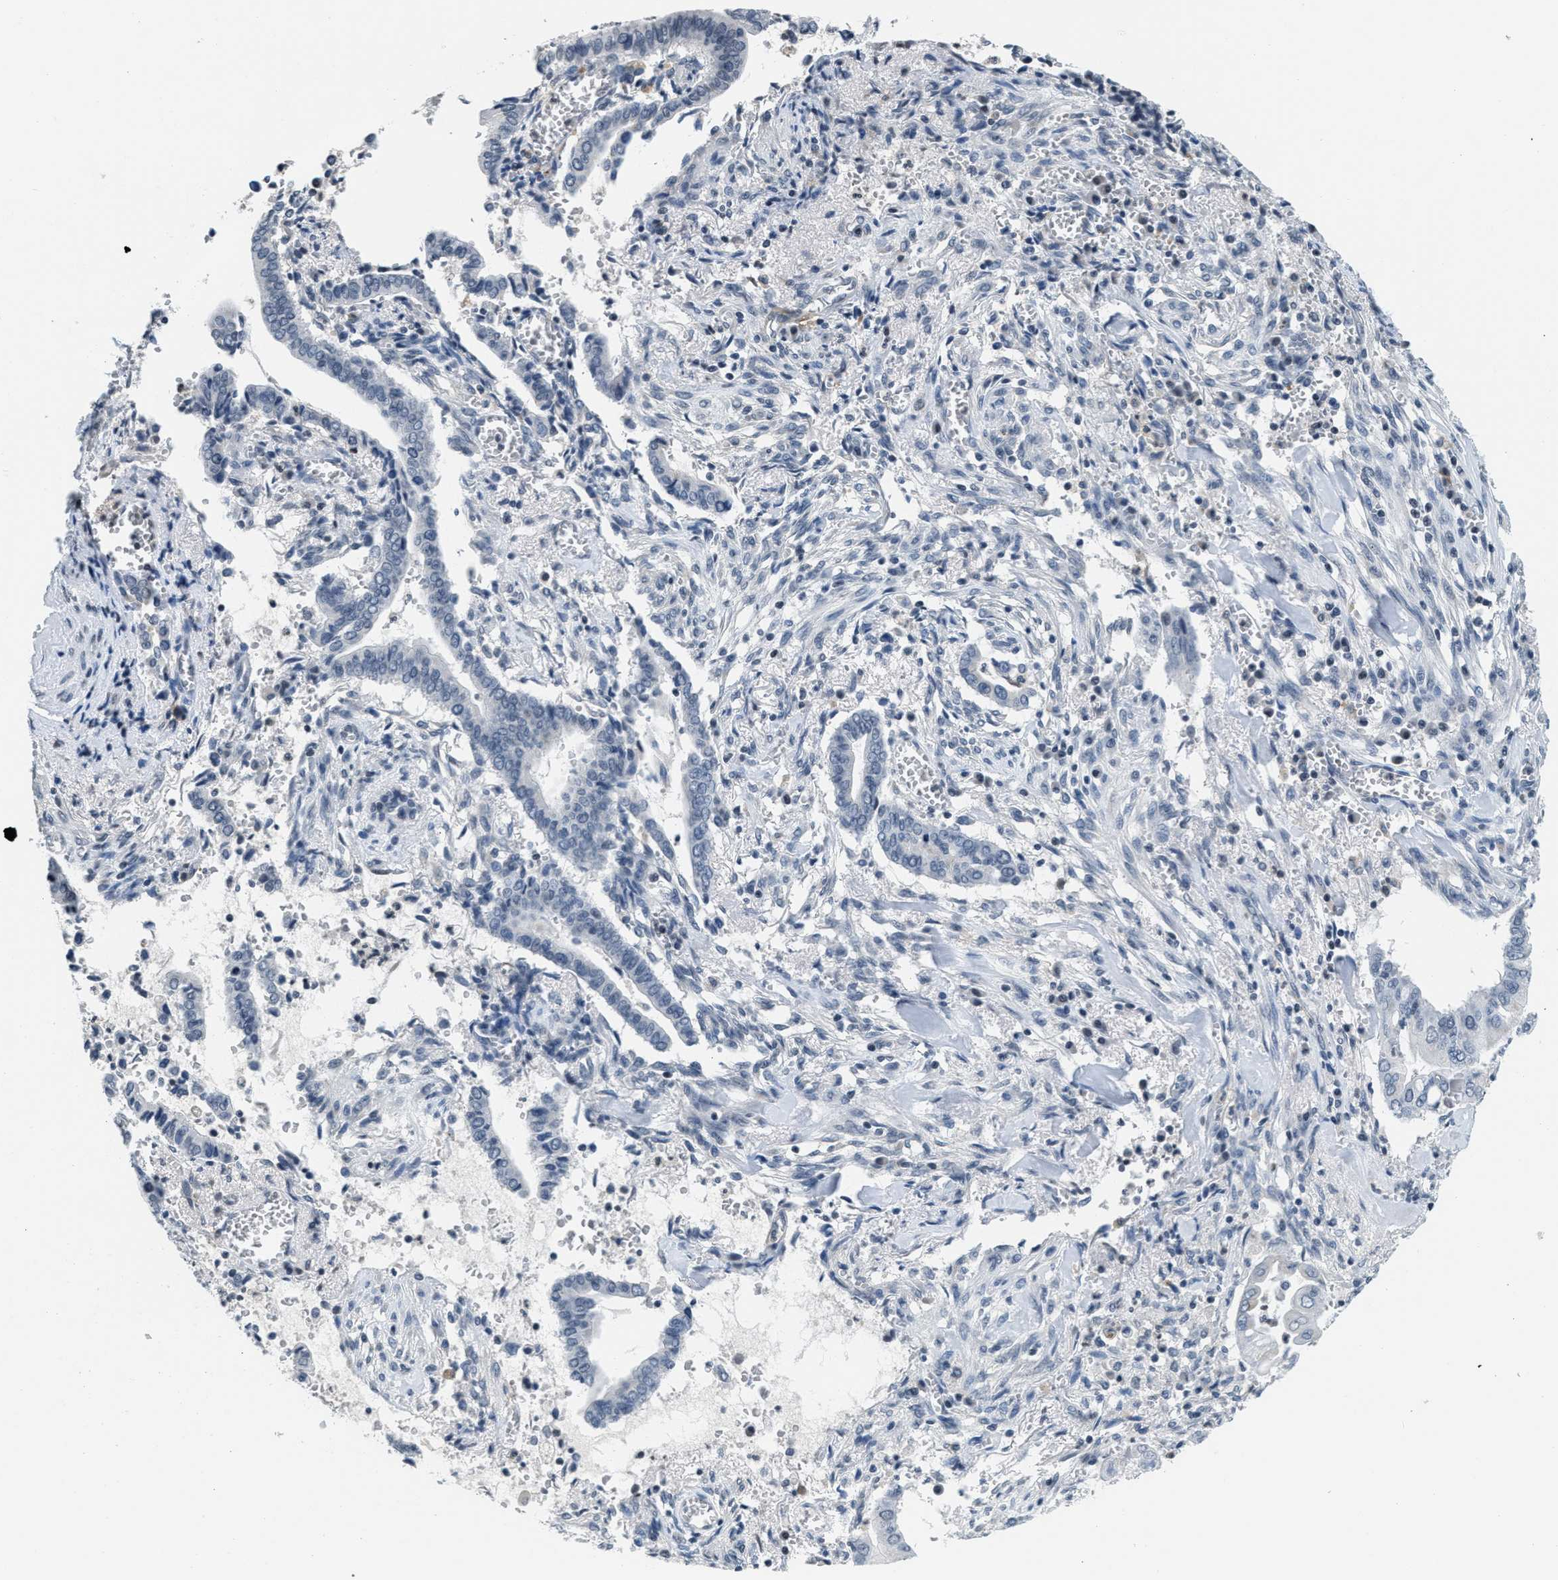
{"staining": {"intensity": "negative", "quantity": "none", "location": "none"}, "tissue": "cervical cancer", "cell_type": "Tumor cells", "image_type": "cancer", "snomed": [{"axis": "morphology", "description": "Adenocarcinoma, NOS"}, {"axis": "topography", "description": "Cervix"}], "caption": "Immunohistochemical staining of cervical cancer (adenocarcinoma) displays no significant staining in tumor cells. The staining was performed using DAB to visualize the protein expression in brown, while the nuclei were stained in blue with hematoxylin (Magnification: 20x).", "gene": "CA4", "patient": {"sex": "female", "age": 44}}